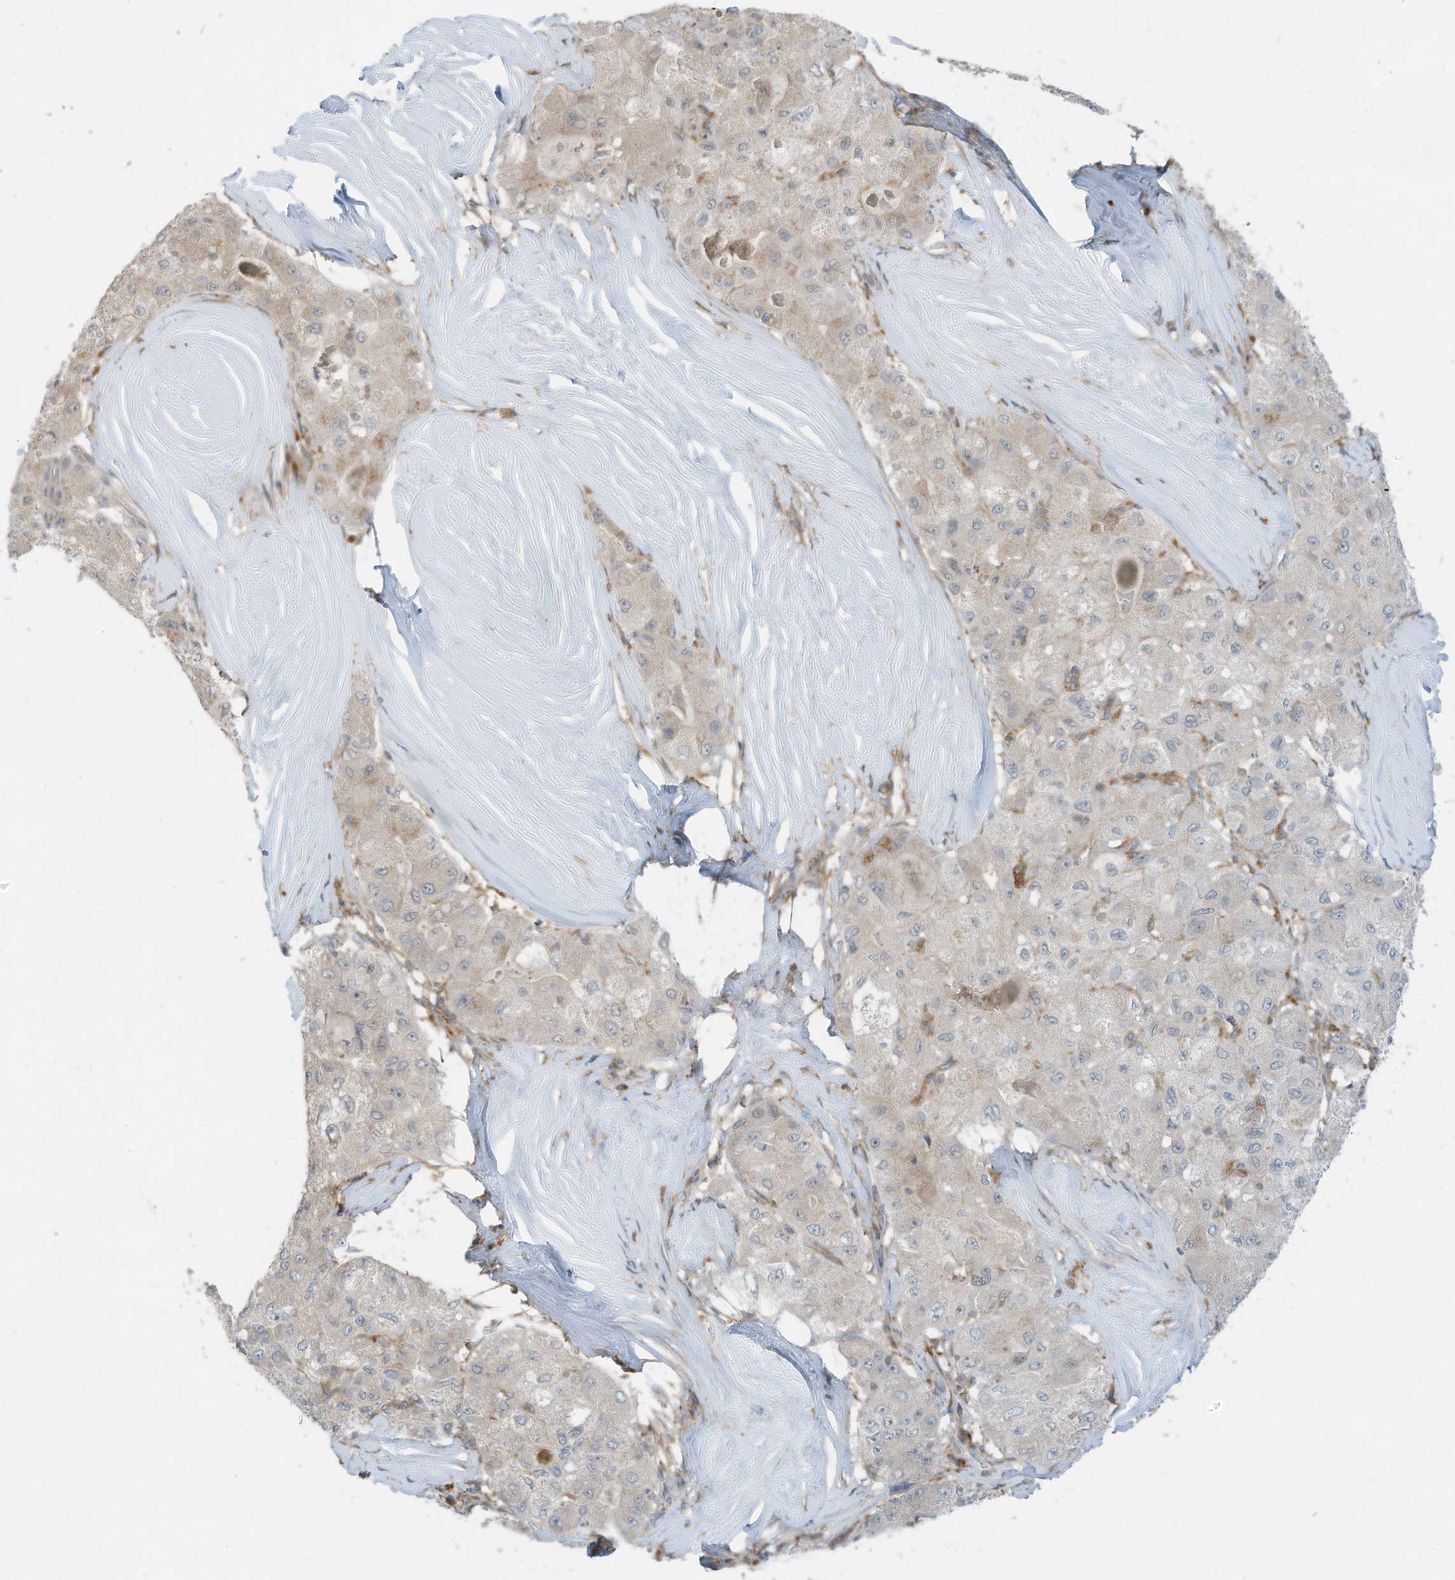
{"staining": {"intensity": "weak", "quantity": "<25%", "location": "cytoplasmic/membranous"}, "tissue": "liver cancer", "cell_type": "Tumor cells", "image_type": "cancer", "snomed": [{"axis": "morphology", "description": "Carcinoma, Hepatocellular, NOS"}, {"axis": "topography", "description": "Liver"}], "caption": "Histopathology image shows no significant protein positivity in tumor cells of liver cancer (hepatocellular carcinoma).", "gene": "DZIP3", "patient": {"sex": "male", "age": 80}}